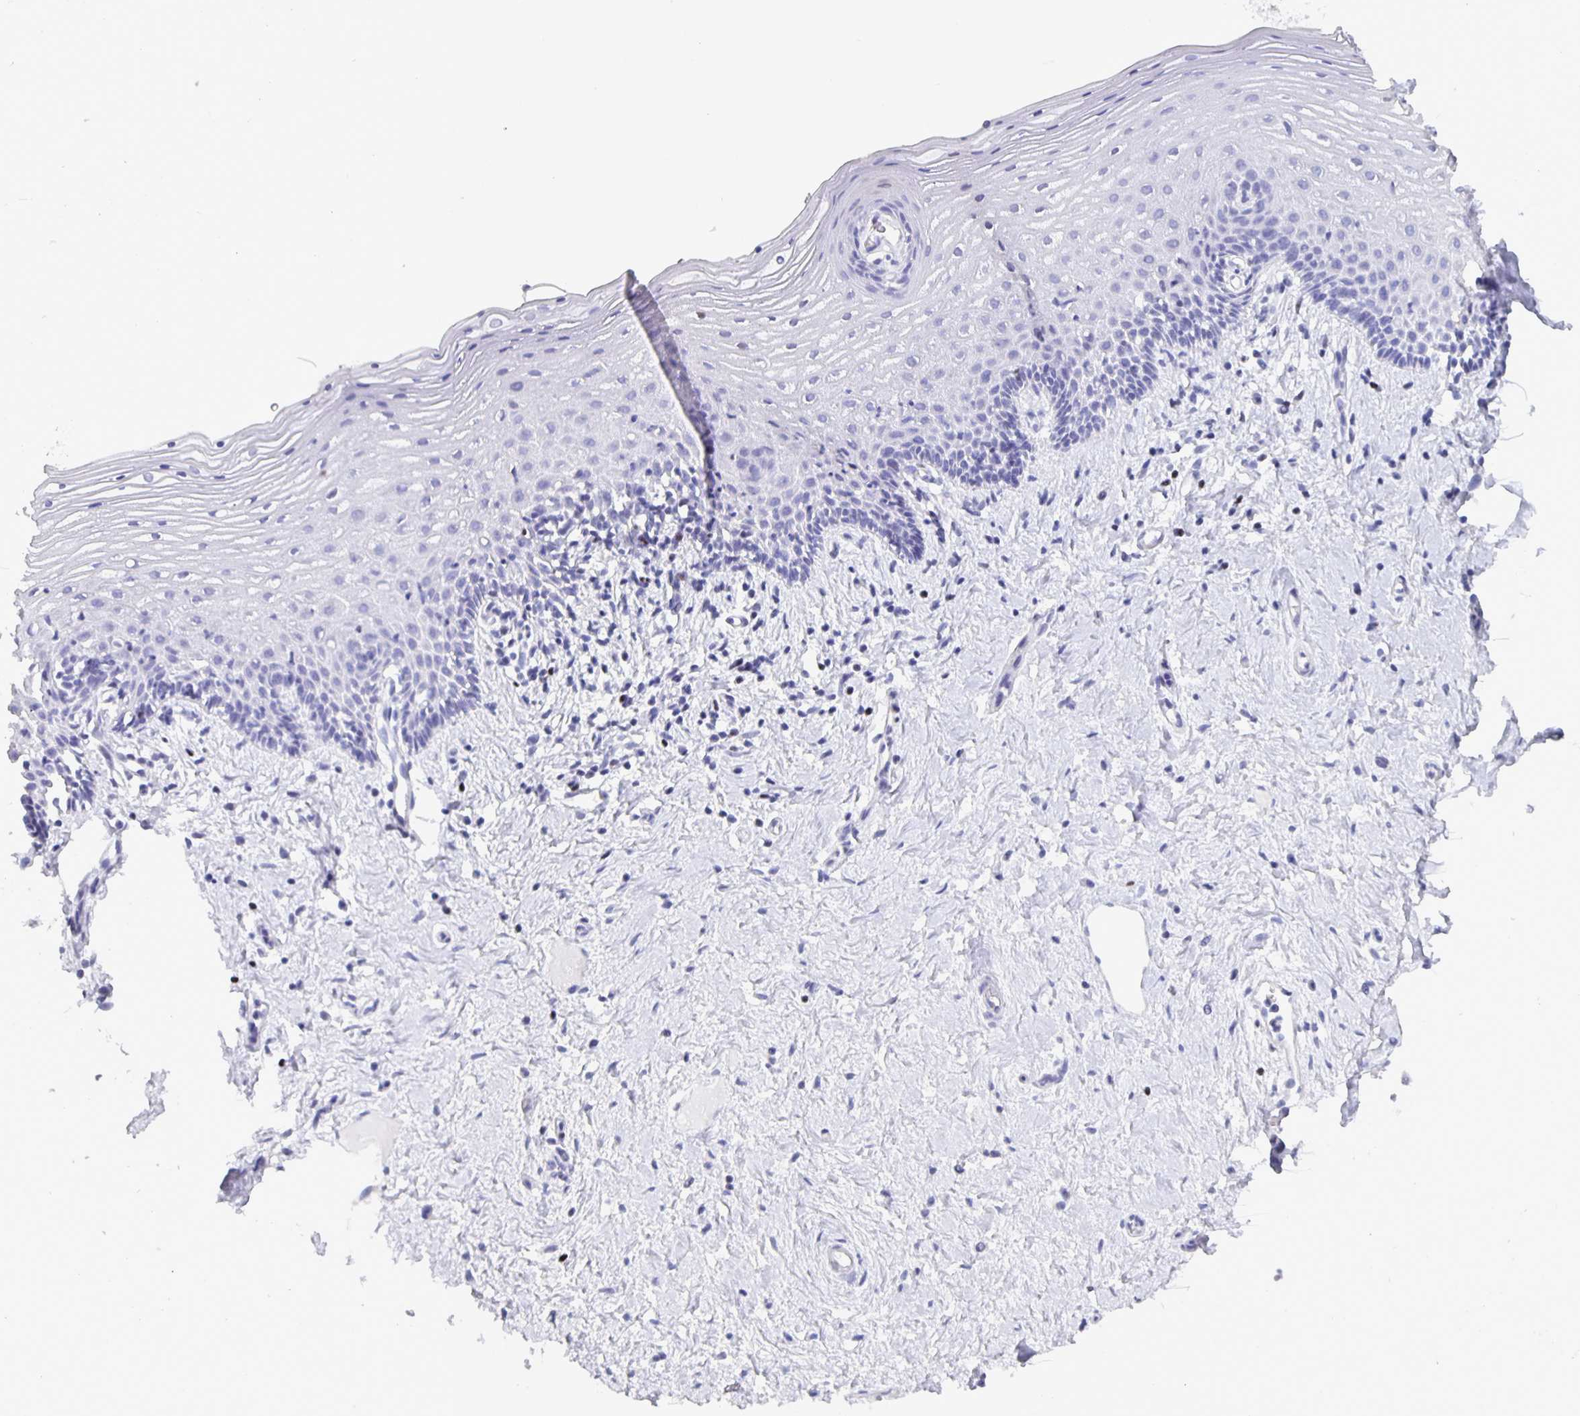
{"staining": {"intensity": "negative", "quantity": "none", "location": "none"}, "tissue": "vagina", "cell_type": "Squamous epithelial cells", "image_type": "normal", "snomed": [{"axis": "morphology", "description": "Normal tissue, NOS"}, {"axis": "topography", "description": "Vagina"}], "caption": "Immunohistochemical staining of benign human vagina shows no significant expression in squamous epithelial cells.", "gene": "SATB2", "patient": {"sex": "female", "age": 42}}